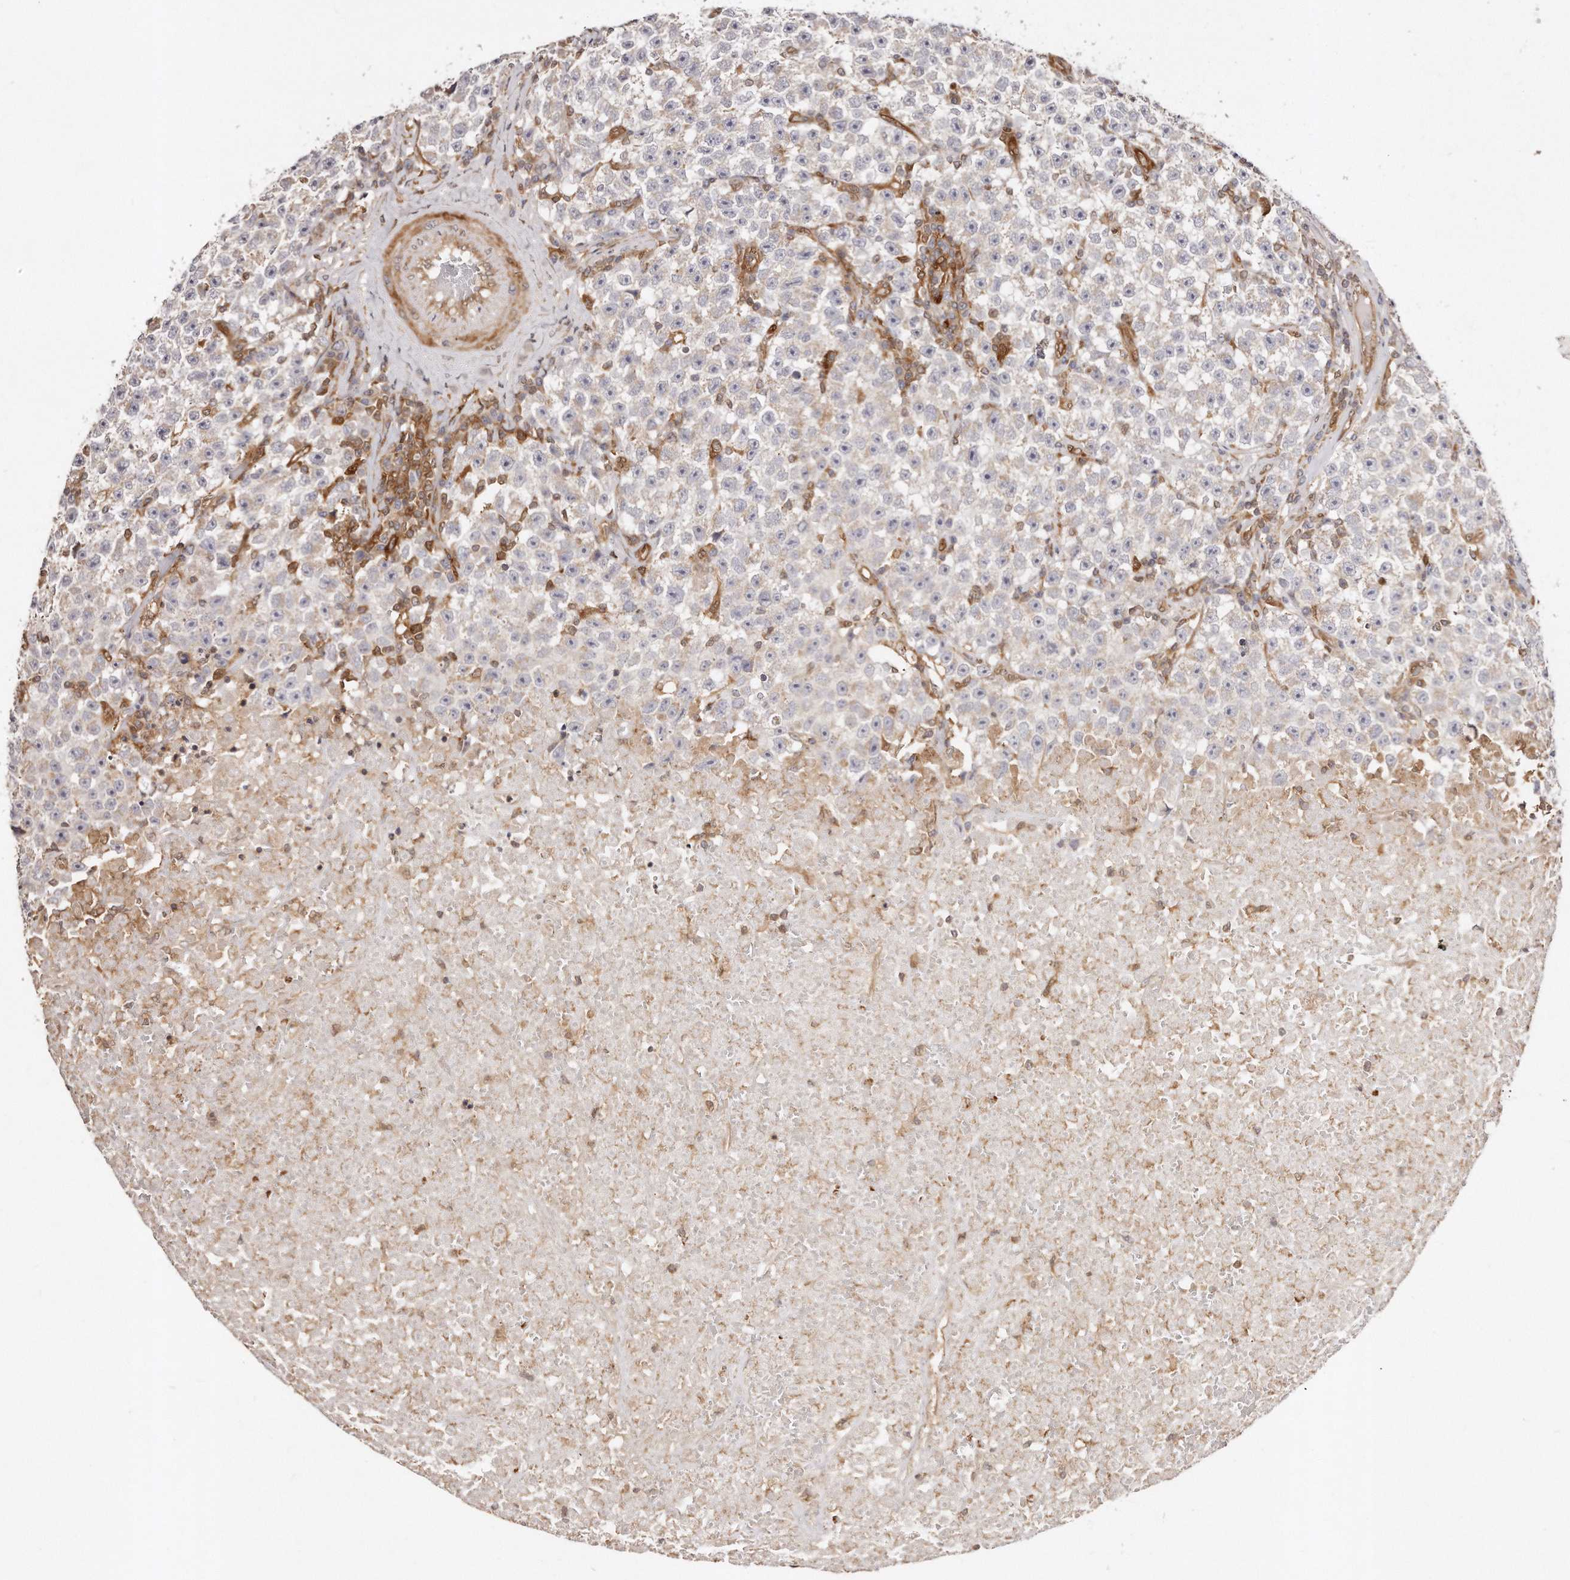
{"staining": {"intensity": "negative", "quantity": "none", "location": "none"}, "tissue": "testis cancer", "cell_type": "Tumor cells", "image_type": "cancer", "snomed": [{"axis": "morphology", "description": "Seminoma, NOS"}, {"axis": "topography", "description": "Testis"}], "caption": "Tumor cells show no significant expression in testis seminoma. (Brightfield microscopy of DAB (3,3'-diaminobenzidine) IHC at high magnification).", "gene": "GBP4", "patient": {"sex": "male", "age": 22}}